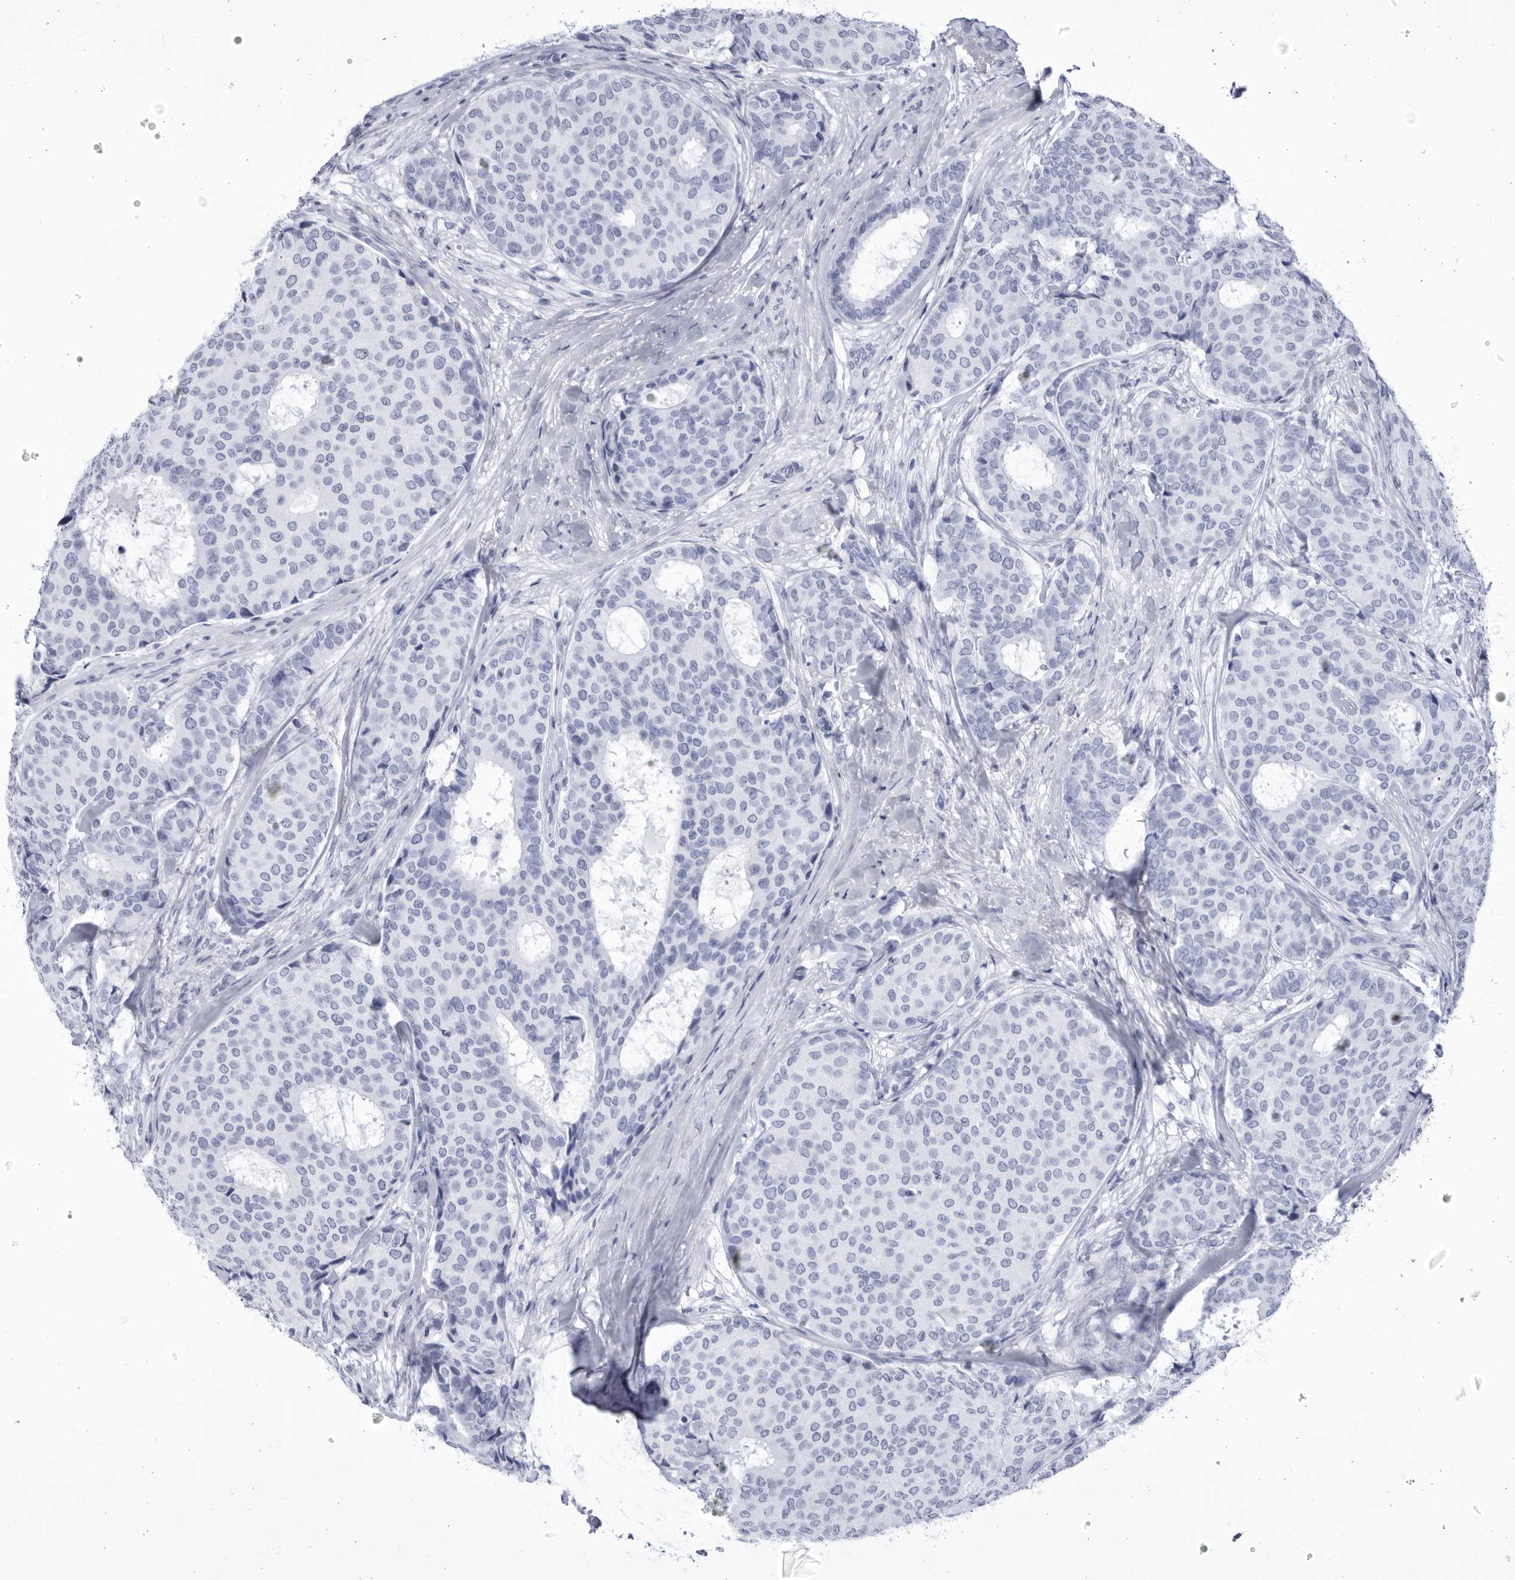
{"staining": {"intensity": "negative", "quantity": "none", "location": "none"}, "tissue": "breast cancer", "cell_type": "Tumor cells", "image_type": "cancer", "snomed": [{"axis": "morphology", "description": "Duct carcinoma"}, {"axis": "topography", "description": "Breast"}], "caption": "IHC image of neoplastic tissue: human breast cancer stained with DAB (3,3'-diaminobenzidine) reveals no significant protein positivity in tumor cells. Brightfield microscopy of immunohistochemistry (IHC) stained with DAB (brown) and hematoxylin (blue), captured at high magnification.", "gene": "CCDC181", "patient": {"sex": "female", "age": 75}}